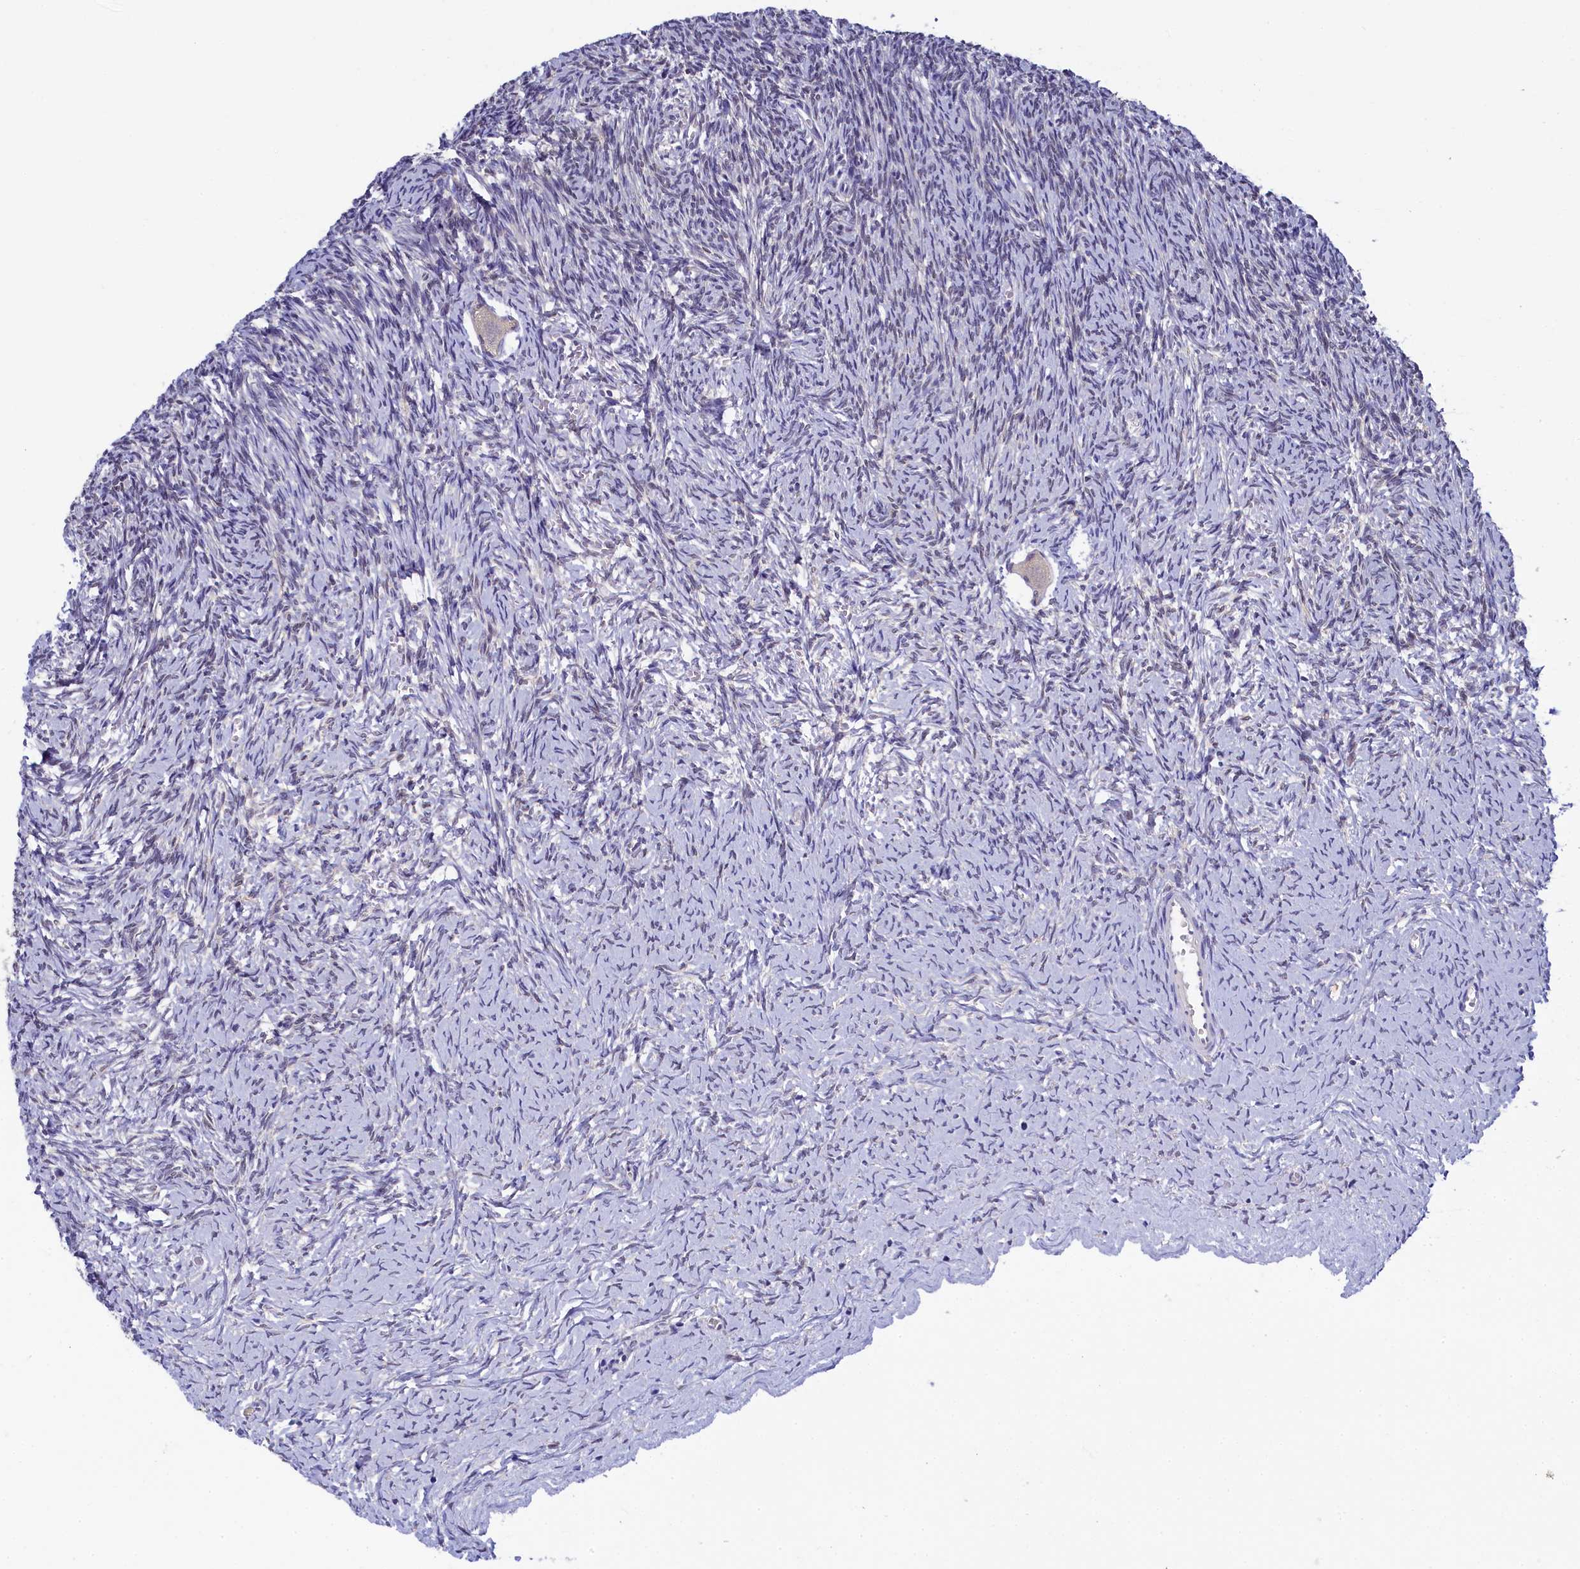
{"staining": {"intensity": "weak", "quantity": "25%-75%", "location": "cytoplasmic/membranous,nuclear"}, "tissue": "ovary", "cell_type": "Follicle cells", "image_type": "normal", "snomed": [{"axis": "morphology", "description": "Normal tissue, NOS"}, {"axis": "topography", "description": "Ovary"}], "caption": "Immunohistochemistry (IHC) micrograph of benign ovary stained for a protein (brown), which exhibits low levels of weak cytoplasmic/membranous,nuclear expression in approximately 25%-75% of follicle cells.", "gene": "C11orf54", "patient": {"sex": "female", "age": 39}}